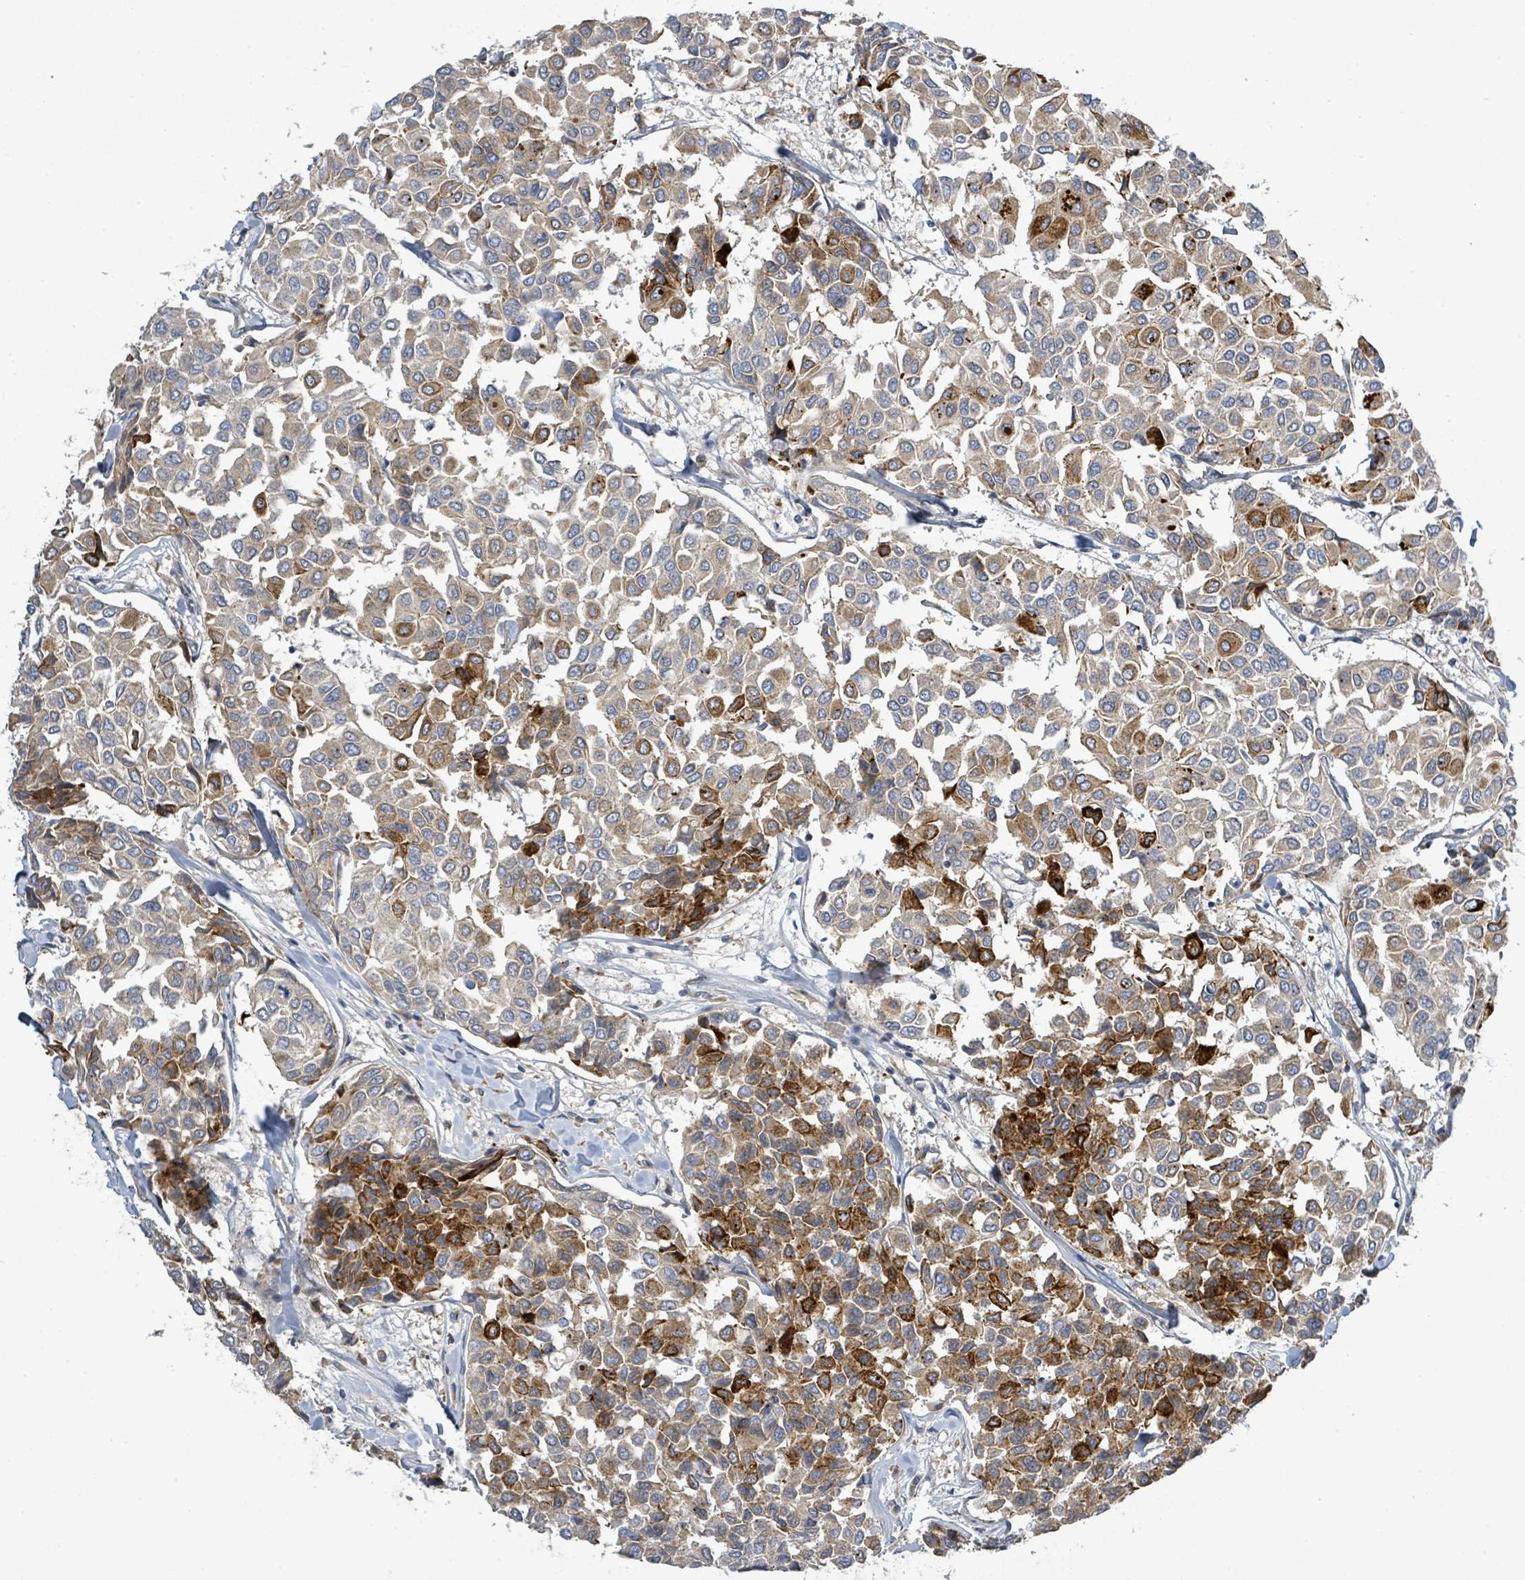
{"staining": {"intensity": "moderate", "quantity": ">75%", "location": "cytoplasmic/membranous"}, "tissue": "breast cancer", "cell_type": "Tumor cells", "image_type": "cancer", "snomed": [{"axis": "morphology", "description": "Duct carcinoma"}, {"axis": "topography", "description": "Breast"}], "caption": "DAB immunohistochemical staining of human breast infiltrating ductal carcinoma demonstrates moderate cytoplasmic/membranous protein expression in about >75% of tumor cells.", "gene": "CFAP210", "patient": {"sex": "female", "age": 55}}